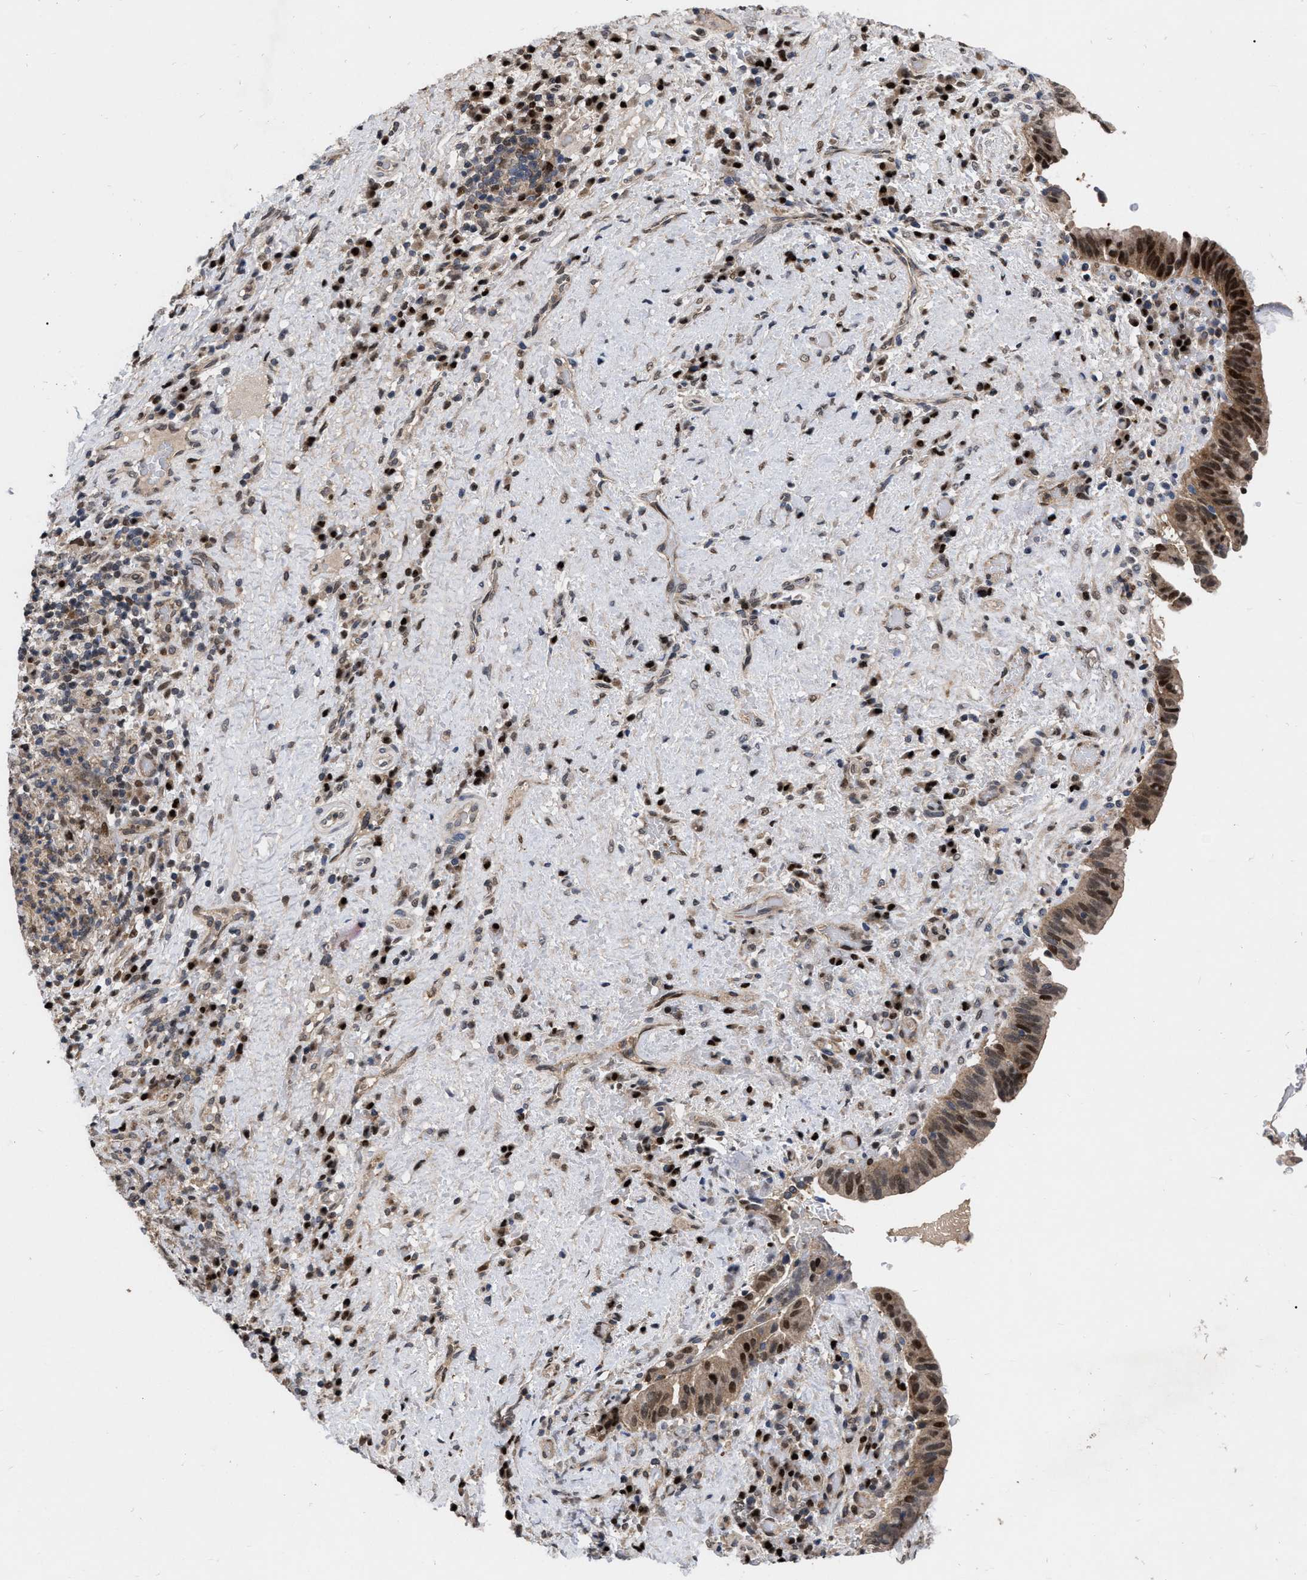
{"staining": {"intensity": "strong", "quantity": "25%-75%", "location": "cytoplasmic/membranous,nuclear"}, "tissue": "liver cancer", "cell_type": "Tumor cells", "image_type": "cancer", "snomed": [{"axis": "morphology", "description": "Cholangiocarcinoma"}, {"axis": "topography", "description": "Liver"}], "caption": "Cholangiocarcinoma (liver) was stained to show a protein in brown. There is high levels of strong cytoplasmic/membranous and nuclear positivity in about 25%-75% of tumor cells.", "gene": "MDM4", "patient": {"sex": "female", "age": 38}}